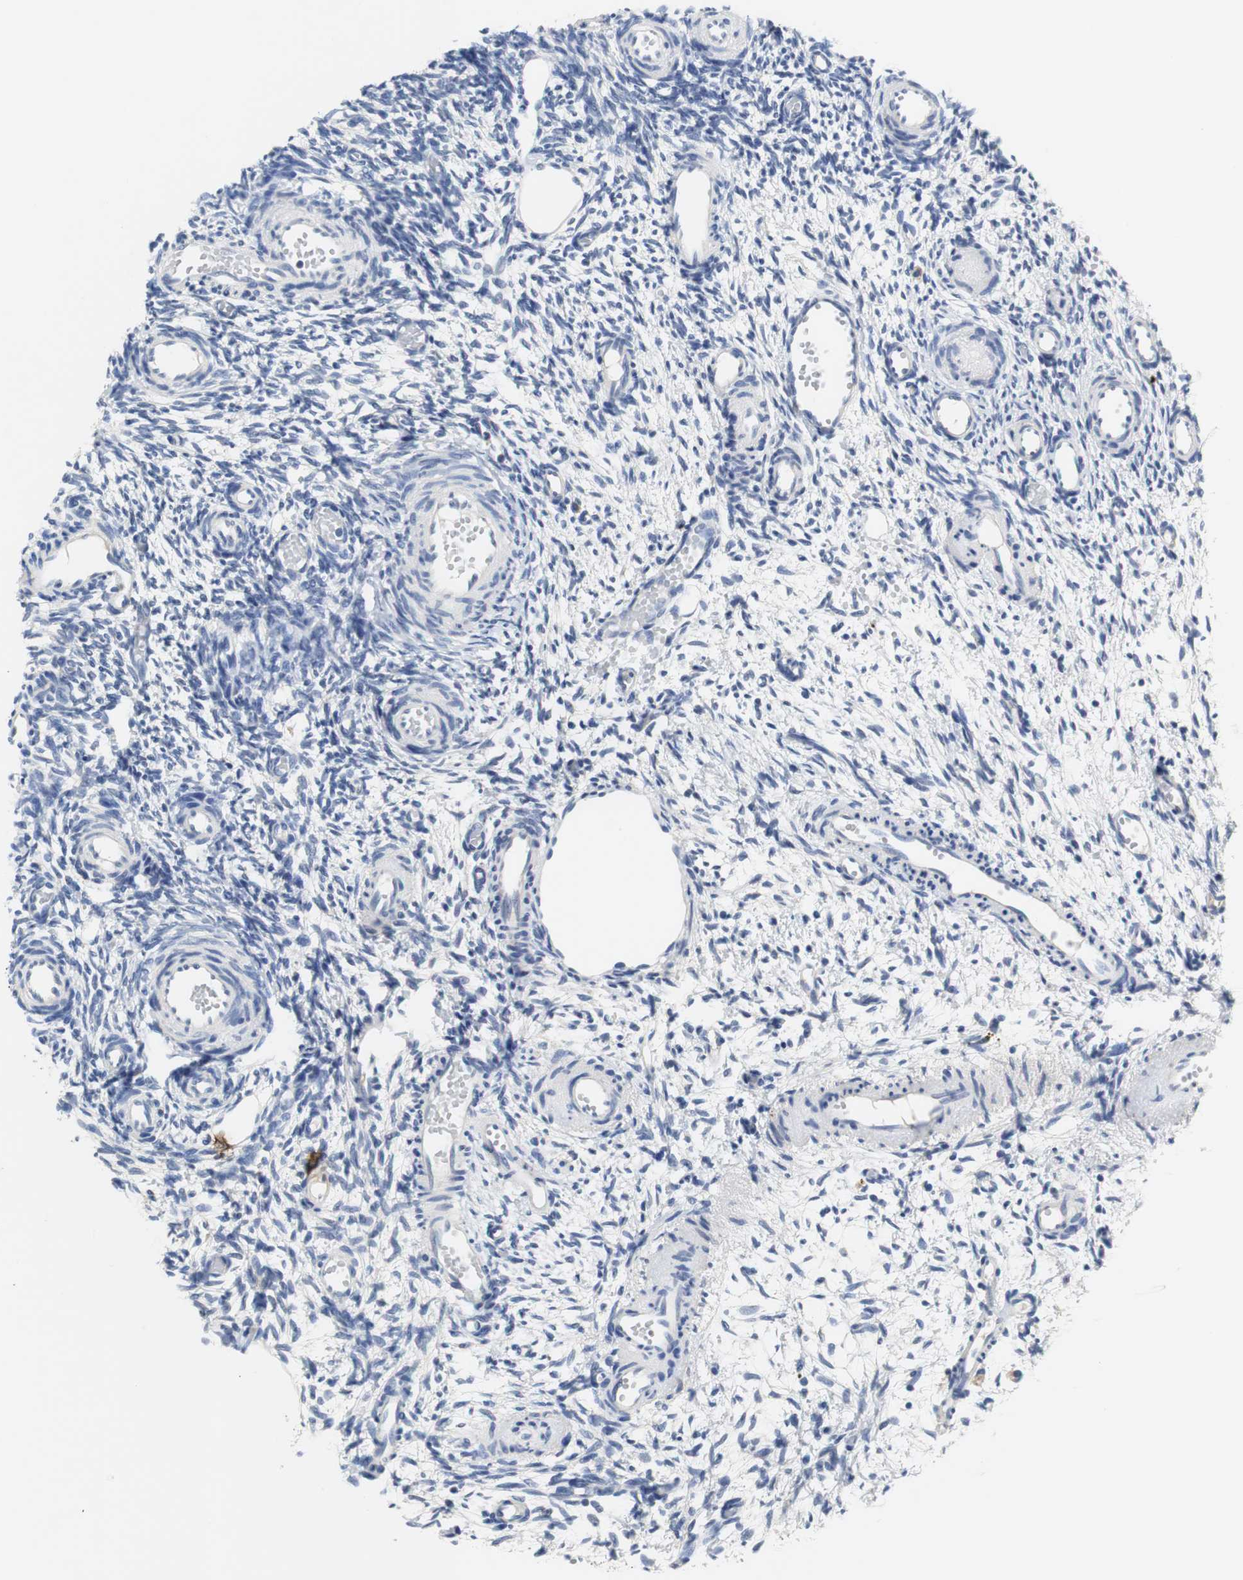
{"staining": {"intensity": "negative", "quantity": "none", "location": "none"}, "tissue": "ovary", "cell_type": "Ovarian stroma cells", "image_type": "normal", "snomed": [{"axis": "morphology", "description": "Normal tissue, NOS"}, {"axis": "topography", "description": "Ovary"}], "caption": "This is an IHC photomicrograph of unremarkable ovary. There is no positivity in ovarian stroma cells.", "gene": "PCK1", "patient": {"sex": "female", "age": 35}}